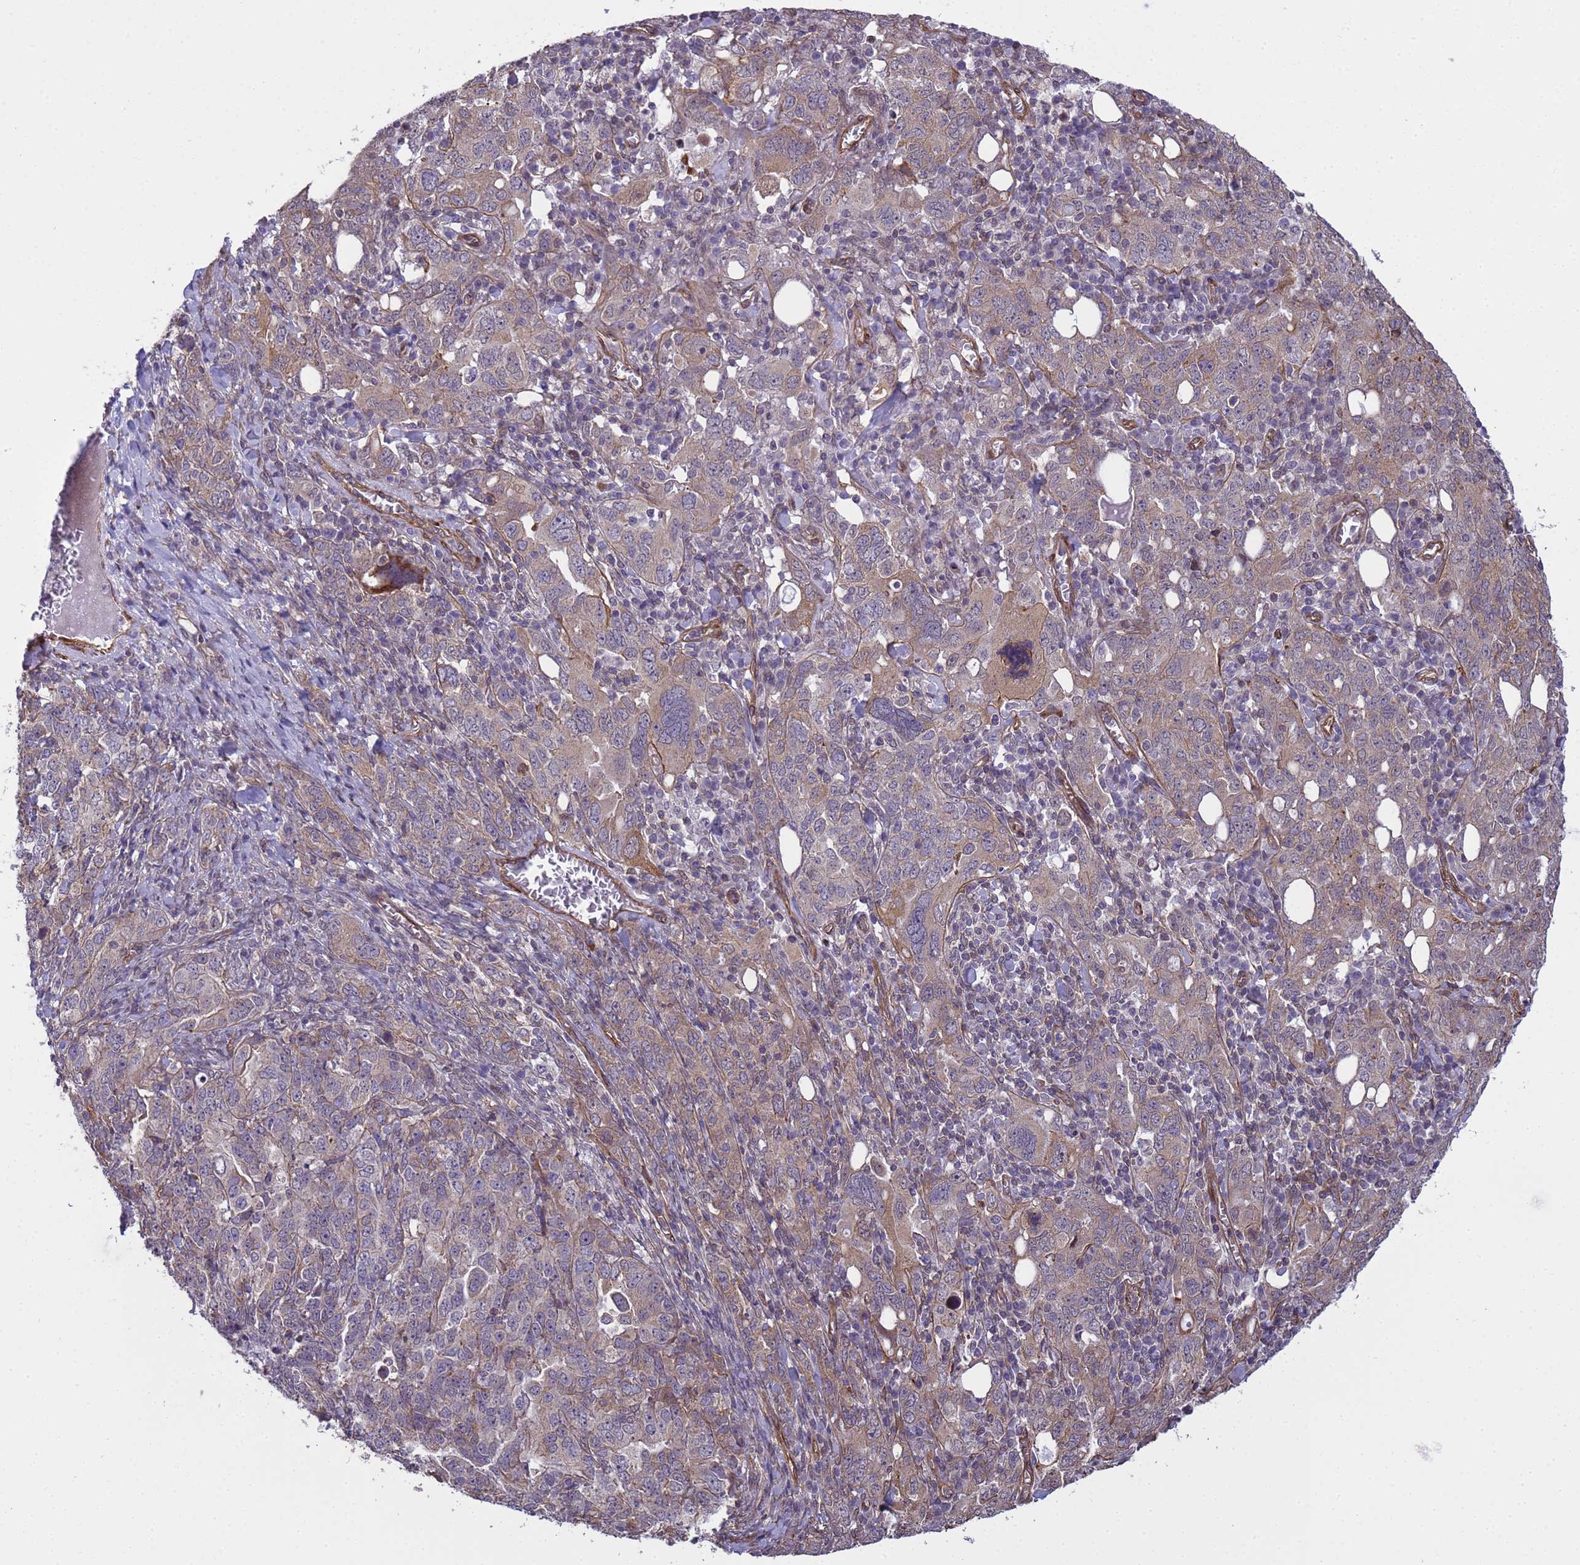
{"staining": {"intensity": "weak", "quantity": "25%-75%", "location": "cytoplasmic/membranous"}, "tissue": "ovarian cancer", "cell_type": "Tumor cells", "image_type": "cancer", "snomed": [{"axis": "morphology", "description": "Carcinoma, endometroid"}, {"axis": "topography", "description": "Ovary"}], "caption": "IHC micrograph of neoplastic tissue: human ovarian endometroid carcinoma stained using immunohistochemistry exhibits low levels of weak protein expression localized specifically in the cytoplasmic/membranous of tumor cells, appearing as a cytoplasmic/membranous brown color.", "gene": "ITGB4", "patient": {"sex": "female", "age": 62}}